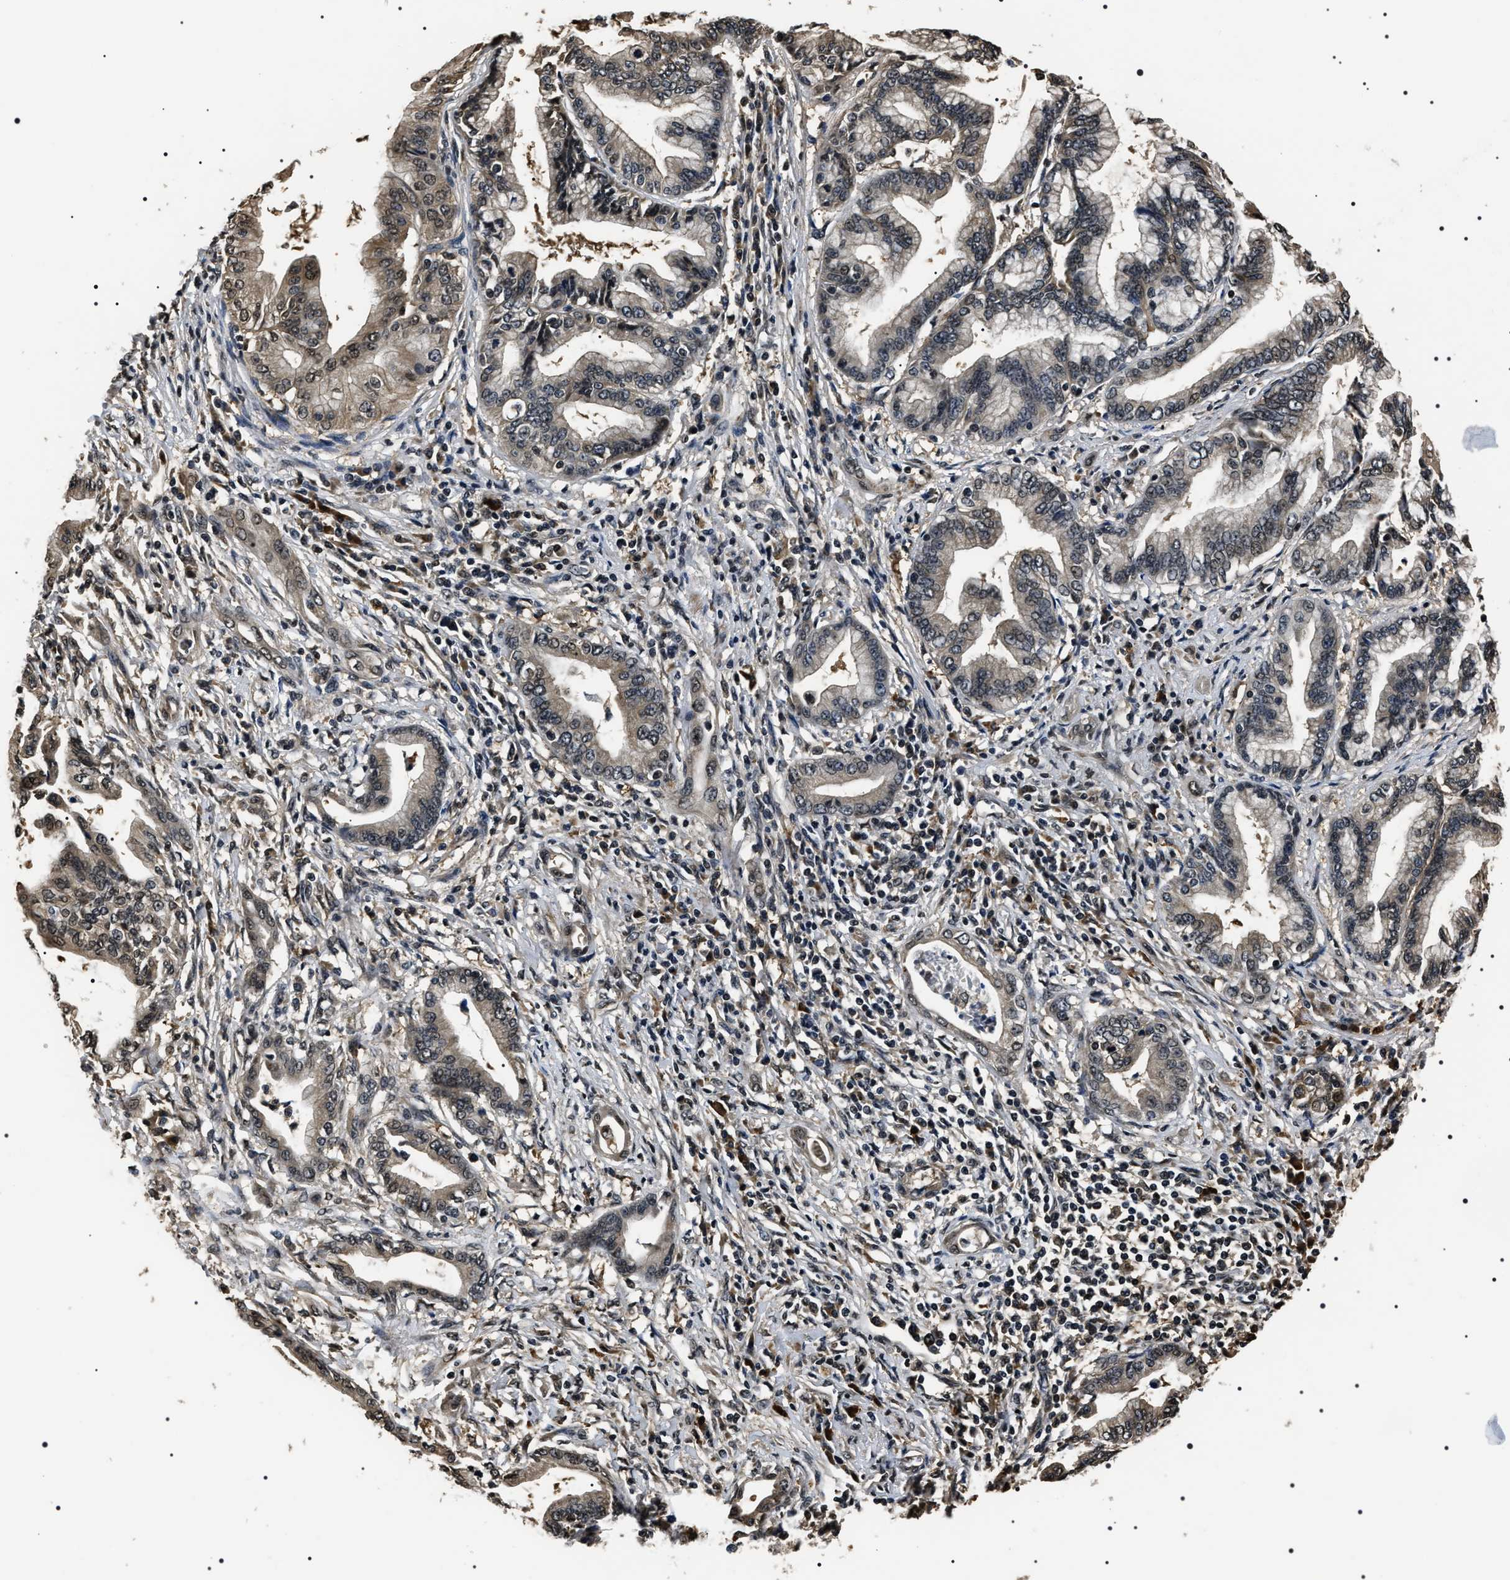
{"staining": {"intensity": "weak", "quantity": "25%-75%", "location": "cytoplasmic/membranous,nuclear"}, "tissue": "pancreatic cancer", "cell_type": "Tumor cells", "image_type": "cancer", "snomed": [{"axis": "morphology", "description": "Adenocarcinoma, NOS"}, {"axis": "topography", "description": "Pancreas"}], "caption": "Human pancreatic cancer stained for a protein (brown) displays weak cytoplasmic/membranous and nuclear positive positivity in approximately 25%-75% of tumor cells.", "gene": "ARHGAP22", "patient": {"sex": "female", "age": 64}}